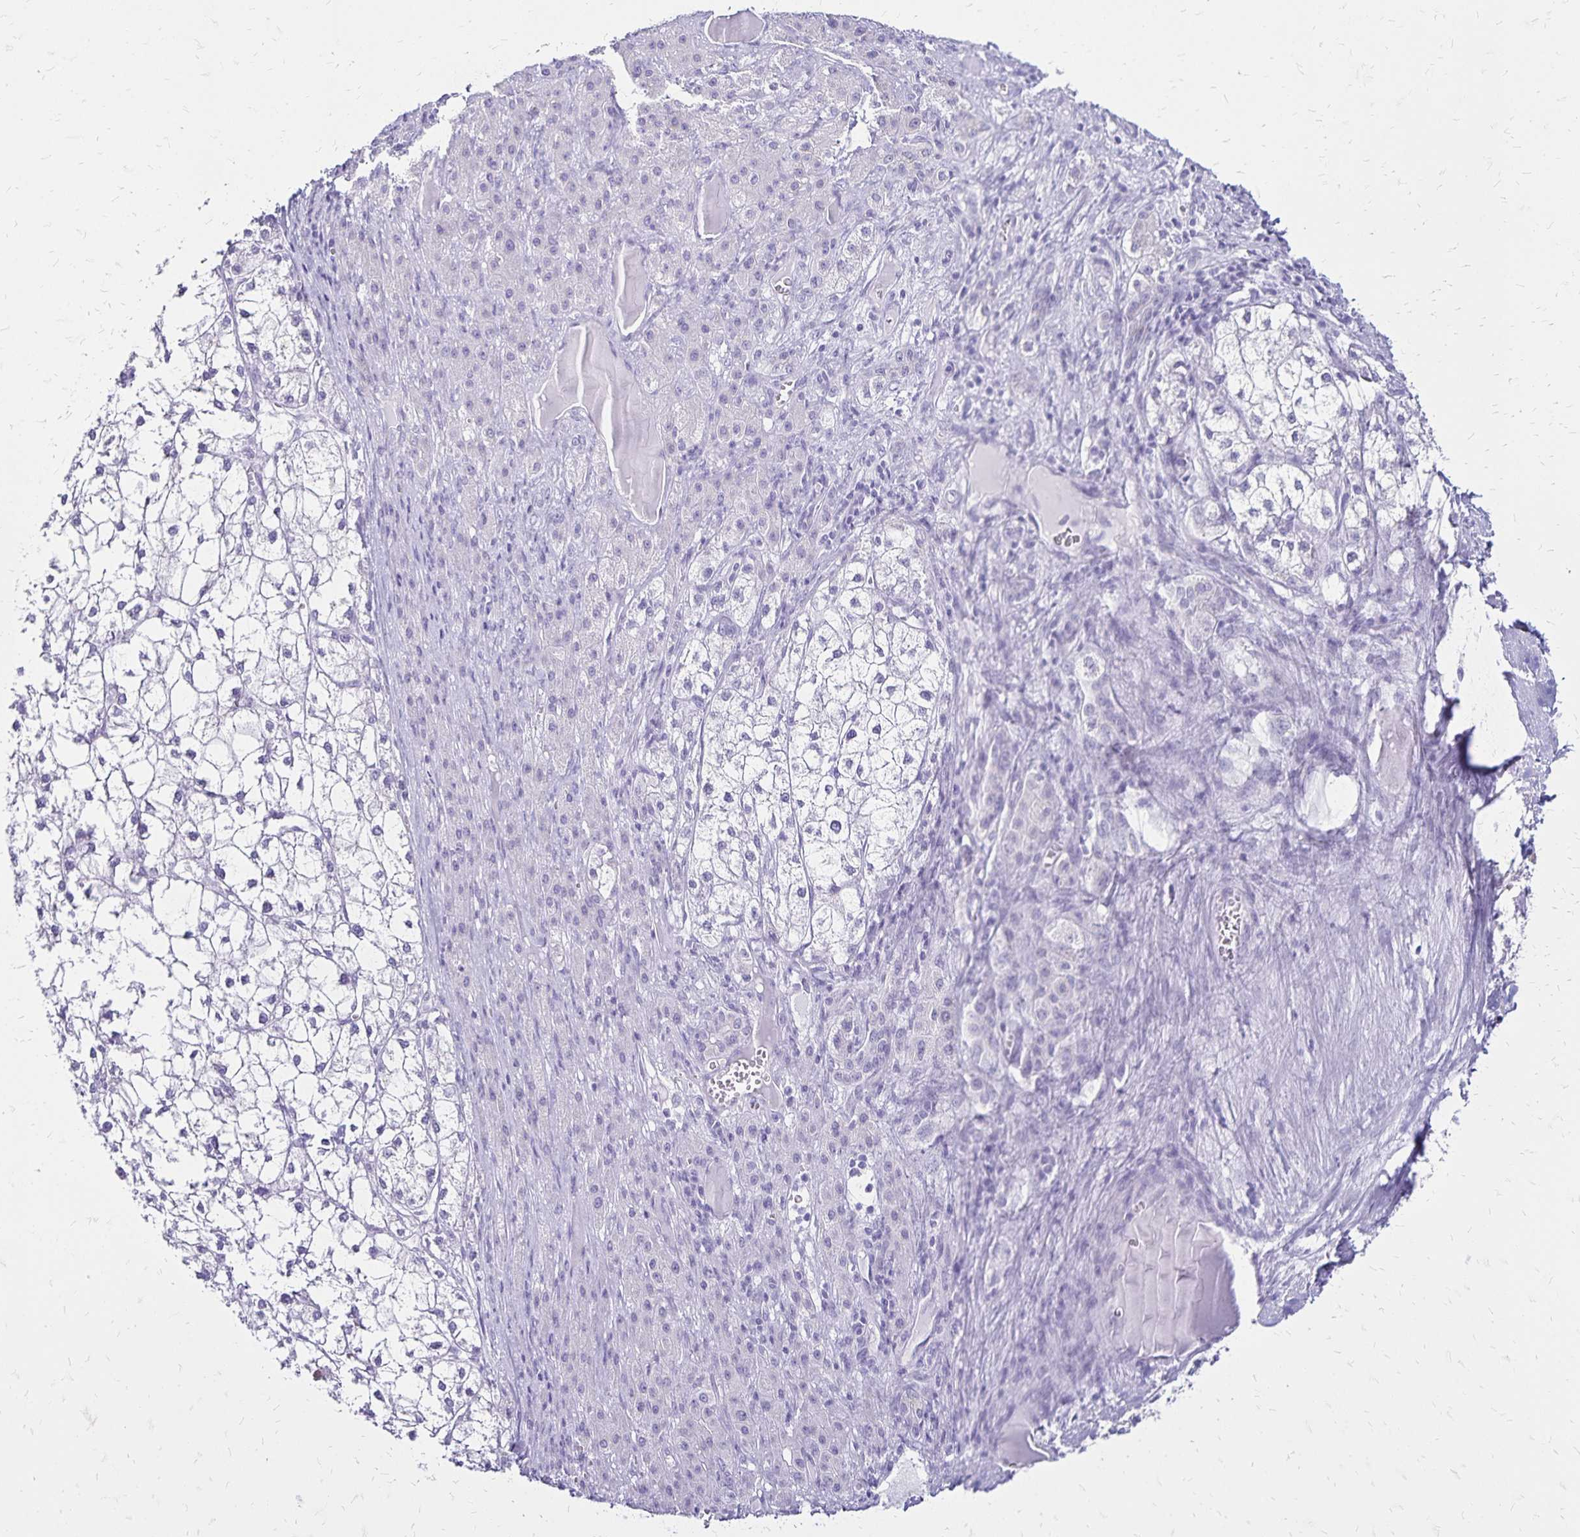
{"staining": {"intensity": "negative", "quantity": "none", "location": "none"}, "tissue": "liver cancer", "cell_type": "Tumor cells", "image_type": "cancer", "snomed": [{"axis": "morphology", "description": "Carcinoma, Hepatocellular, NOS"}, {"axis": "topography", "description": "Liver"}], "caption": "A histopathology image of liver hepatocellular carcinoma stained for a protein reveals no brown staining in tumor cells.", "gene": "LIN28B", "patient": {"sex": "female", "age": 43}}